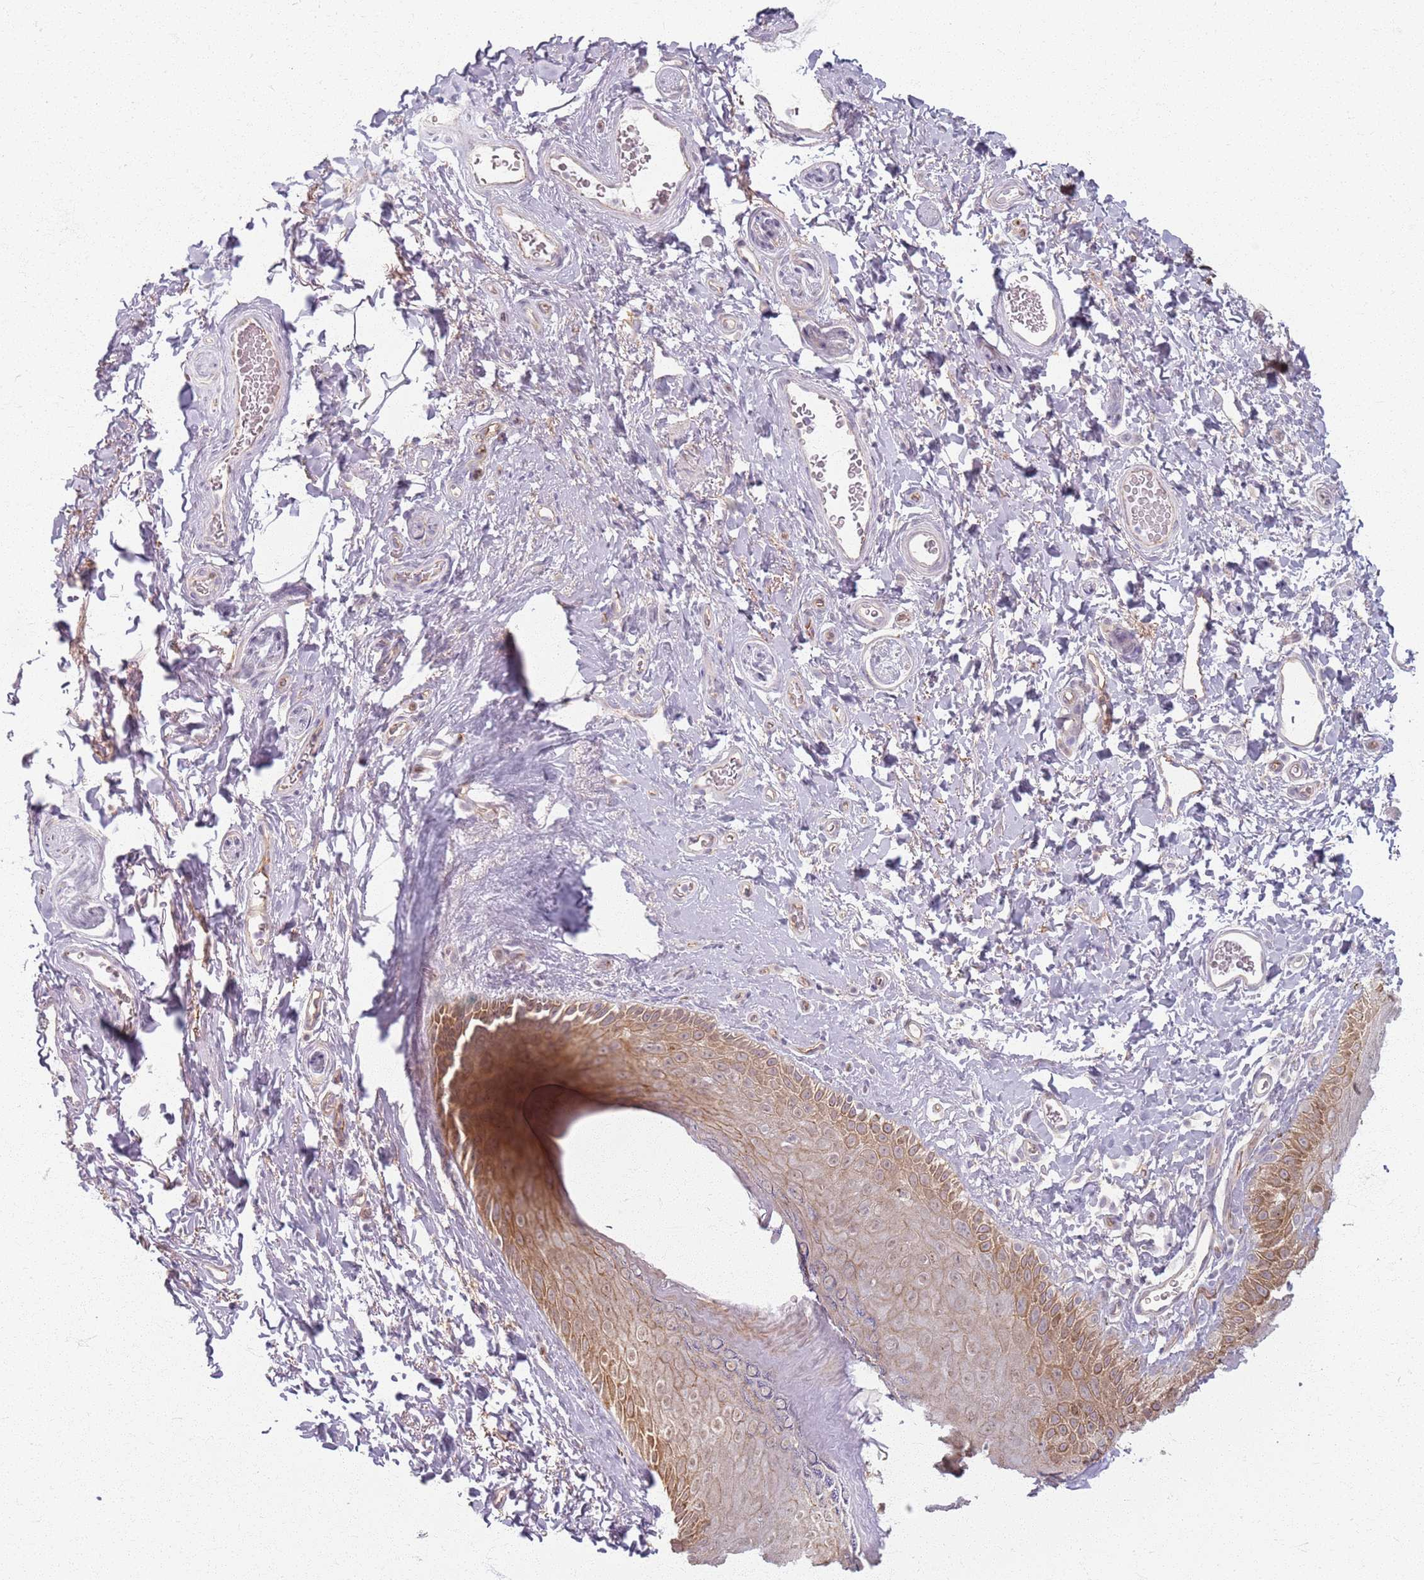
{"staining": {"intensity": "moderate", "quantity": "25%-75%", "location": "cytoplasmic/membranous"}, "tissue": "skin", "cell_type": "Epidermal cells", "image_type": "normal", "snomed": [{"axis": "morphology", "description": "Normal tissue, NOS"}, {"axis": "topography", "description": "Anal"}], "caption": "Benign skin shows moderate cytoplasmic/membranous positivity in approximately 25%-75% of epidermal cells.", "gene": "KCNA5", "patient": {"sex": "male", "age": 44}}